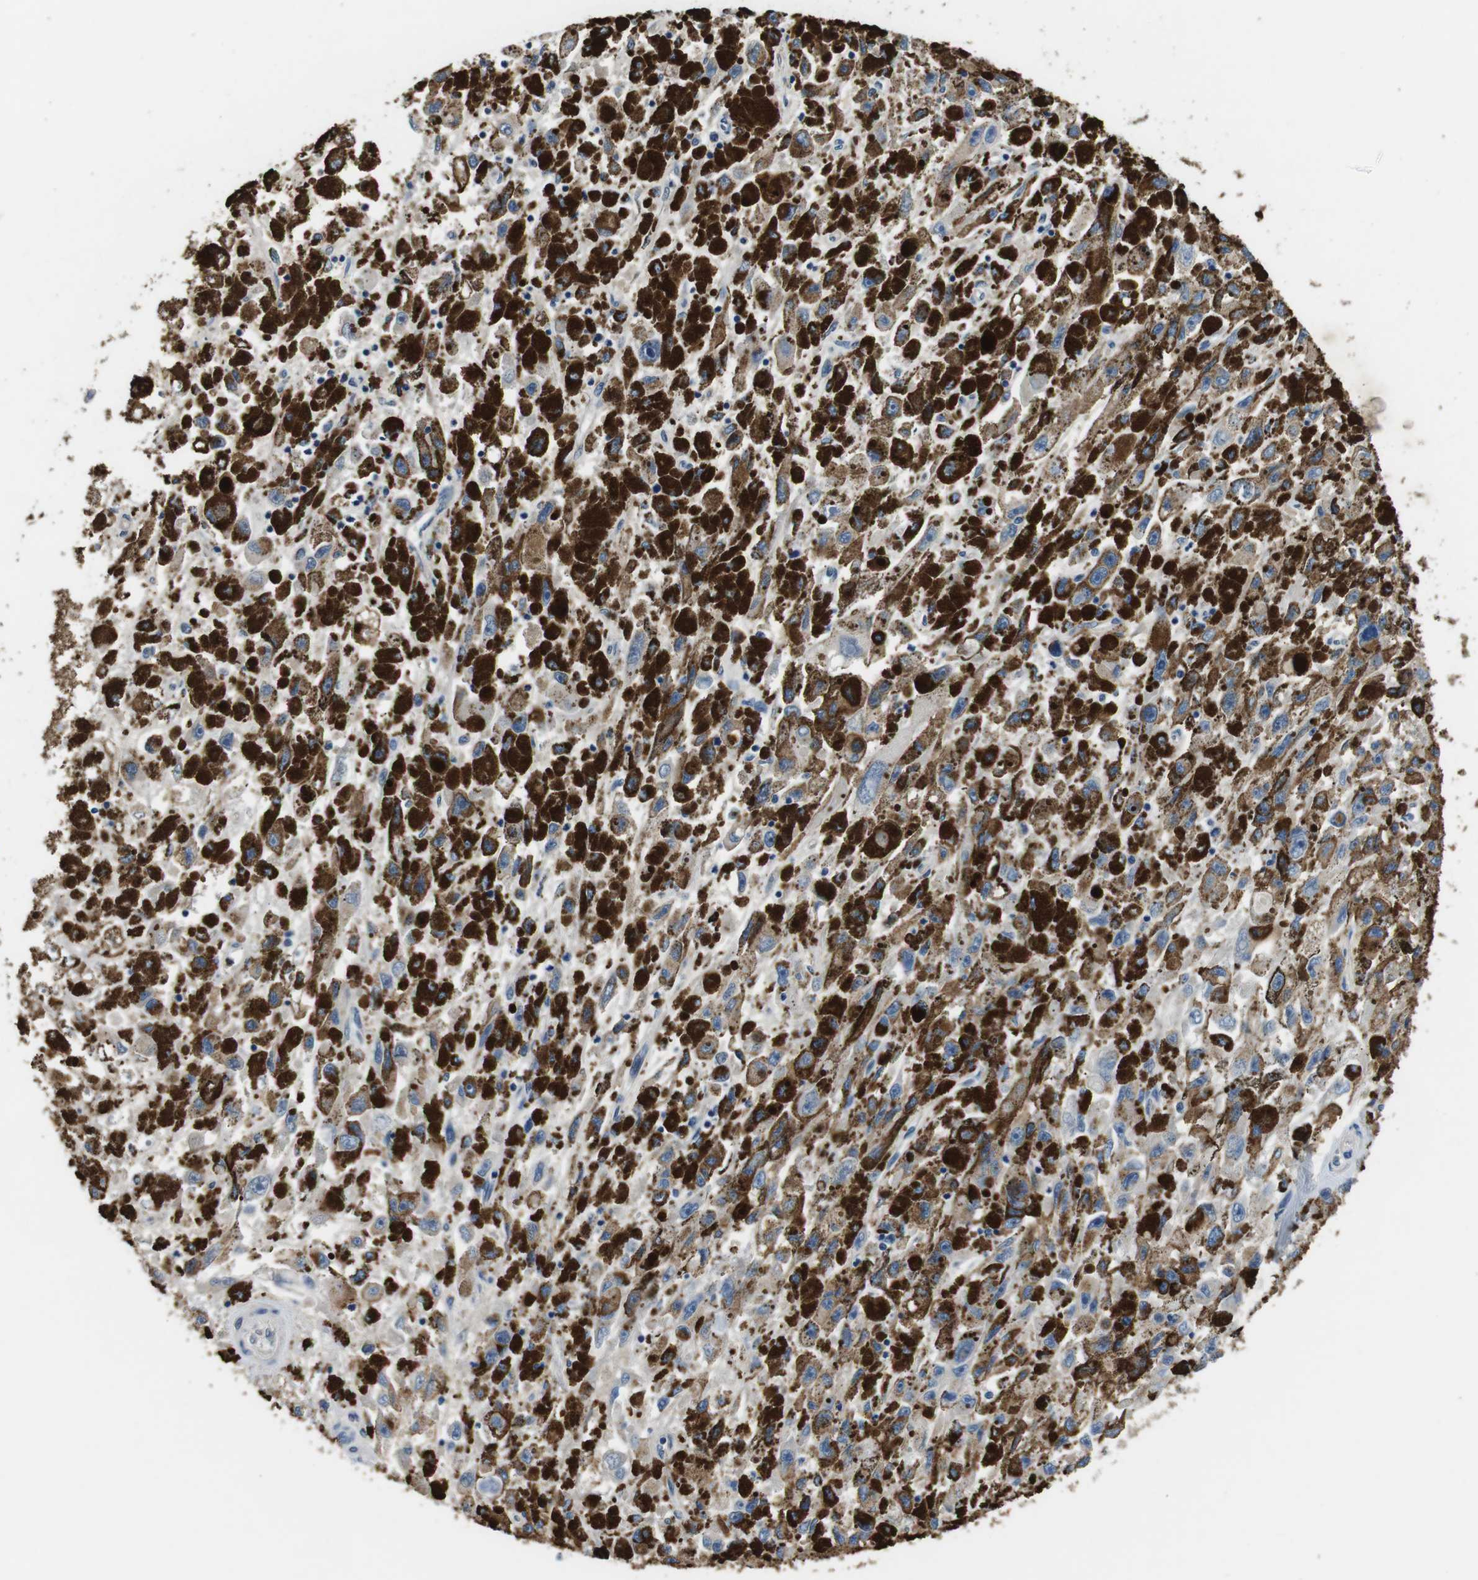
{"staining": {"intensity": "moderate", "quantity": ">75%", "location": "cytoplasmic/membranous"}, "tissue": "melanoma", "cell_type": "Tumor cells", "image_type": "cancer", "snomed": [{"axis": "morphology", "description": "Malignant melanoma, NOS"}, {"axis": "topography", "description": "Skin"}], "caption": "The micrograph exhibits immunohistochemical staining of melanoma. There is moderate cytoplasmic/membranous staining is identified in about >75% of tumor cells.", "gene": "DENND4C", "patient": {"sex": "female", "age": 104}}